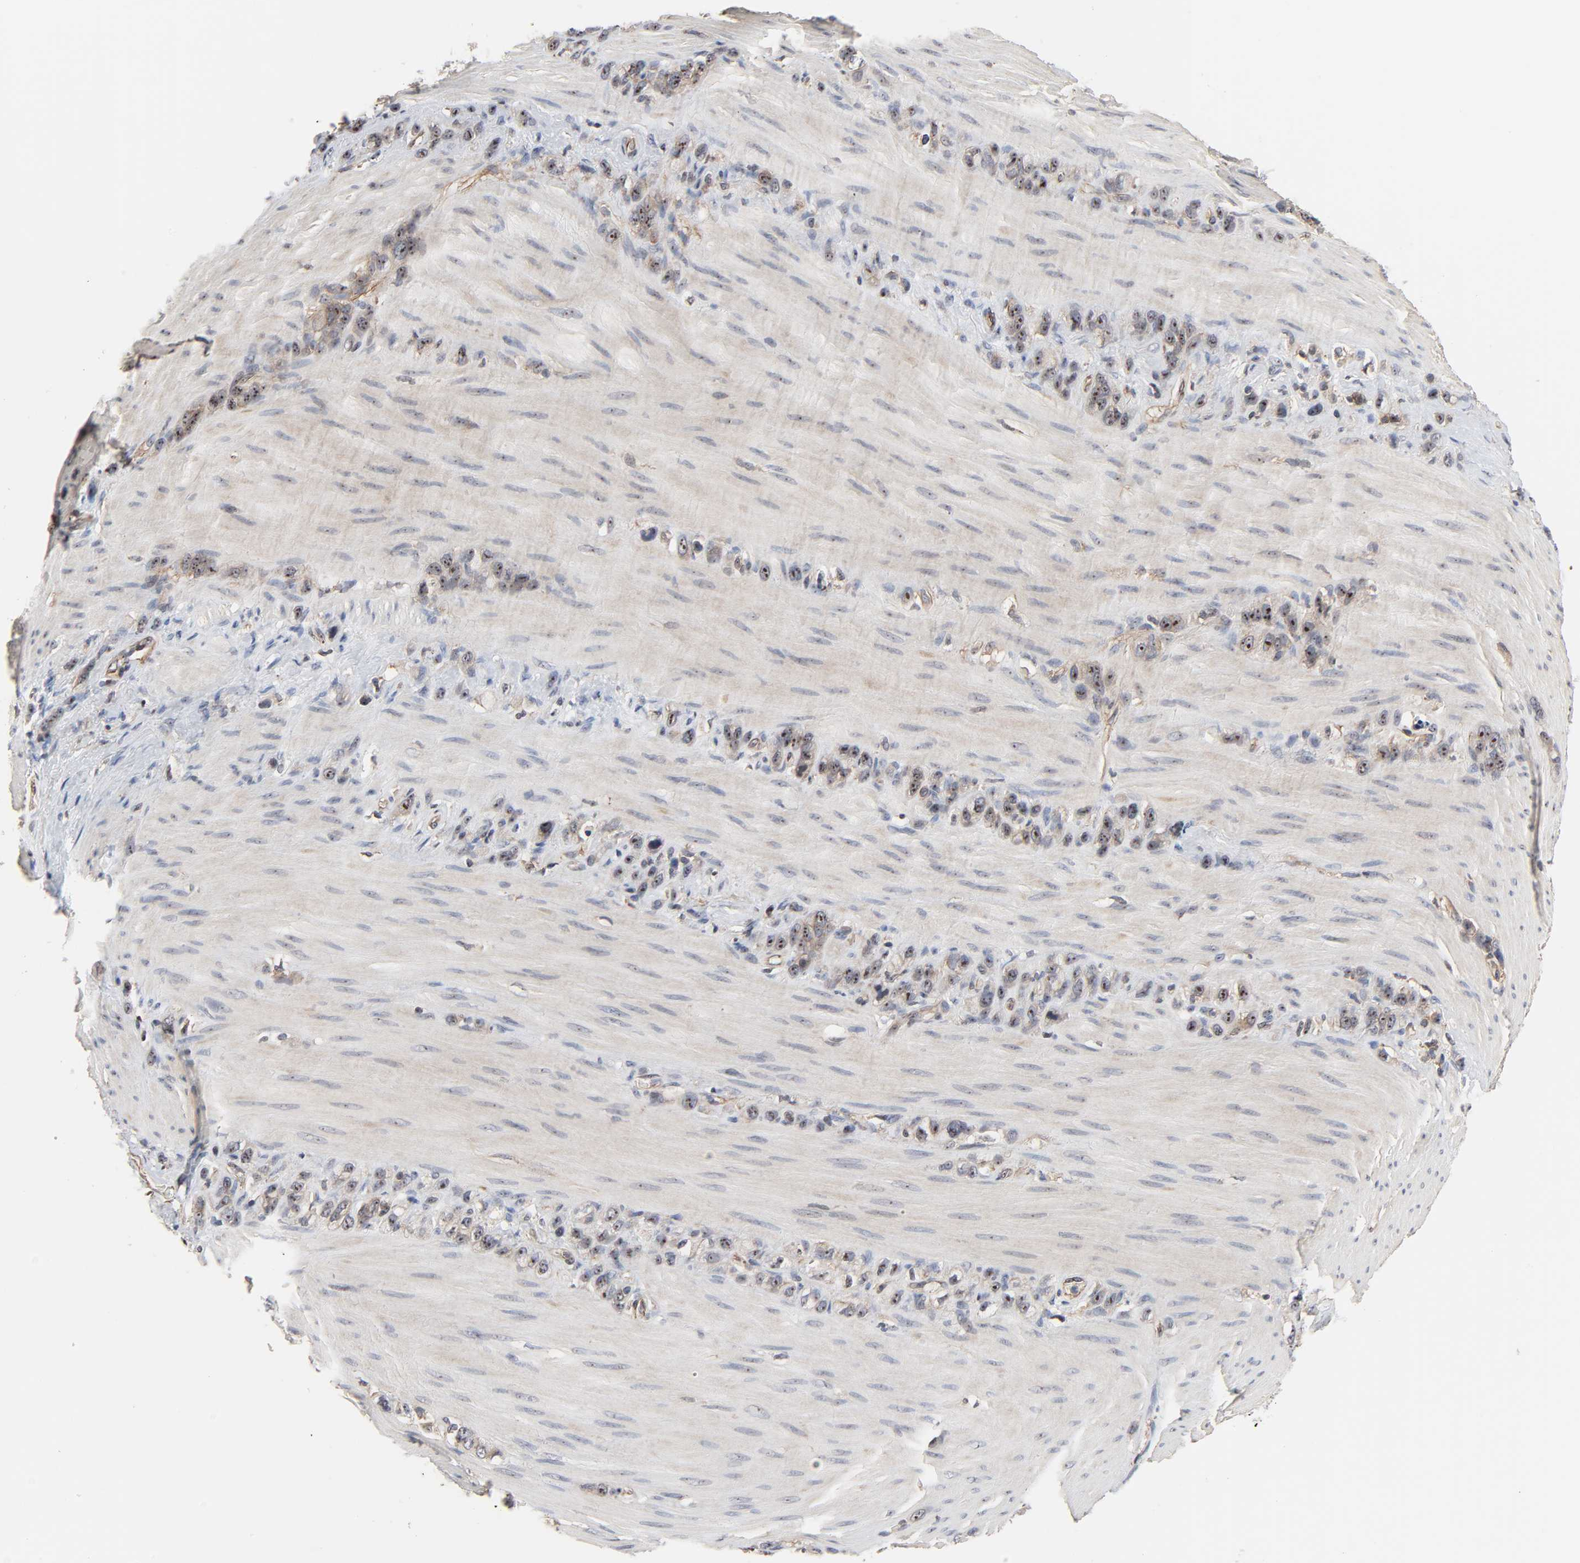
{"staining": {"intensity": "weak", "quantity": ">75%", "location": "cytoplasmic/membranous,nuclear"}, "tissue": "stomach cancer", "cell_type": "Tumor cells", "image_type": "cancer", "snomed": [{"axis": "morphology", "description": "Normal tissue, NOS"}, {"axis": "morphology", "description": "Adenocarcinoma, NOS"}, {"axis": "morphology", "description": "Adenocarcinoma, High grade"}, {"axis": "topography", "description": "Stomach, upper"}, {"axis": "topography", "description": "Stomach"}], "caption": "This micrograph exhibits immunohistochemistry (IHC) staining of adenocarcinoma (high-grade) (stomach), with low weak cytoplasmic/membranous and nuclear positivity in about >75% of tumor cells.", "gene": "DDX10", "patient": {"sex": "female", "age": 65}}